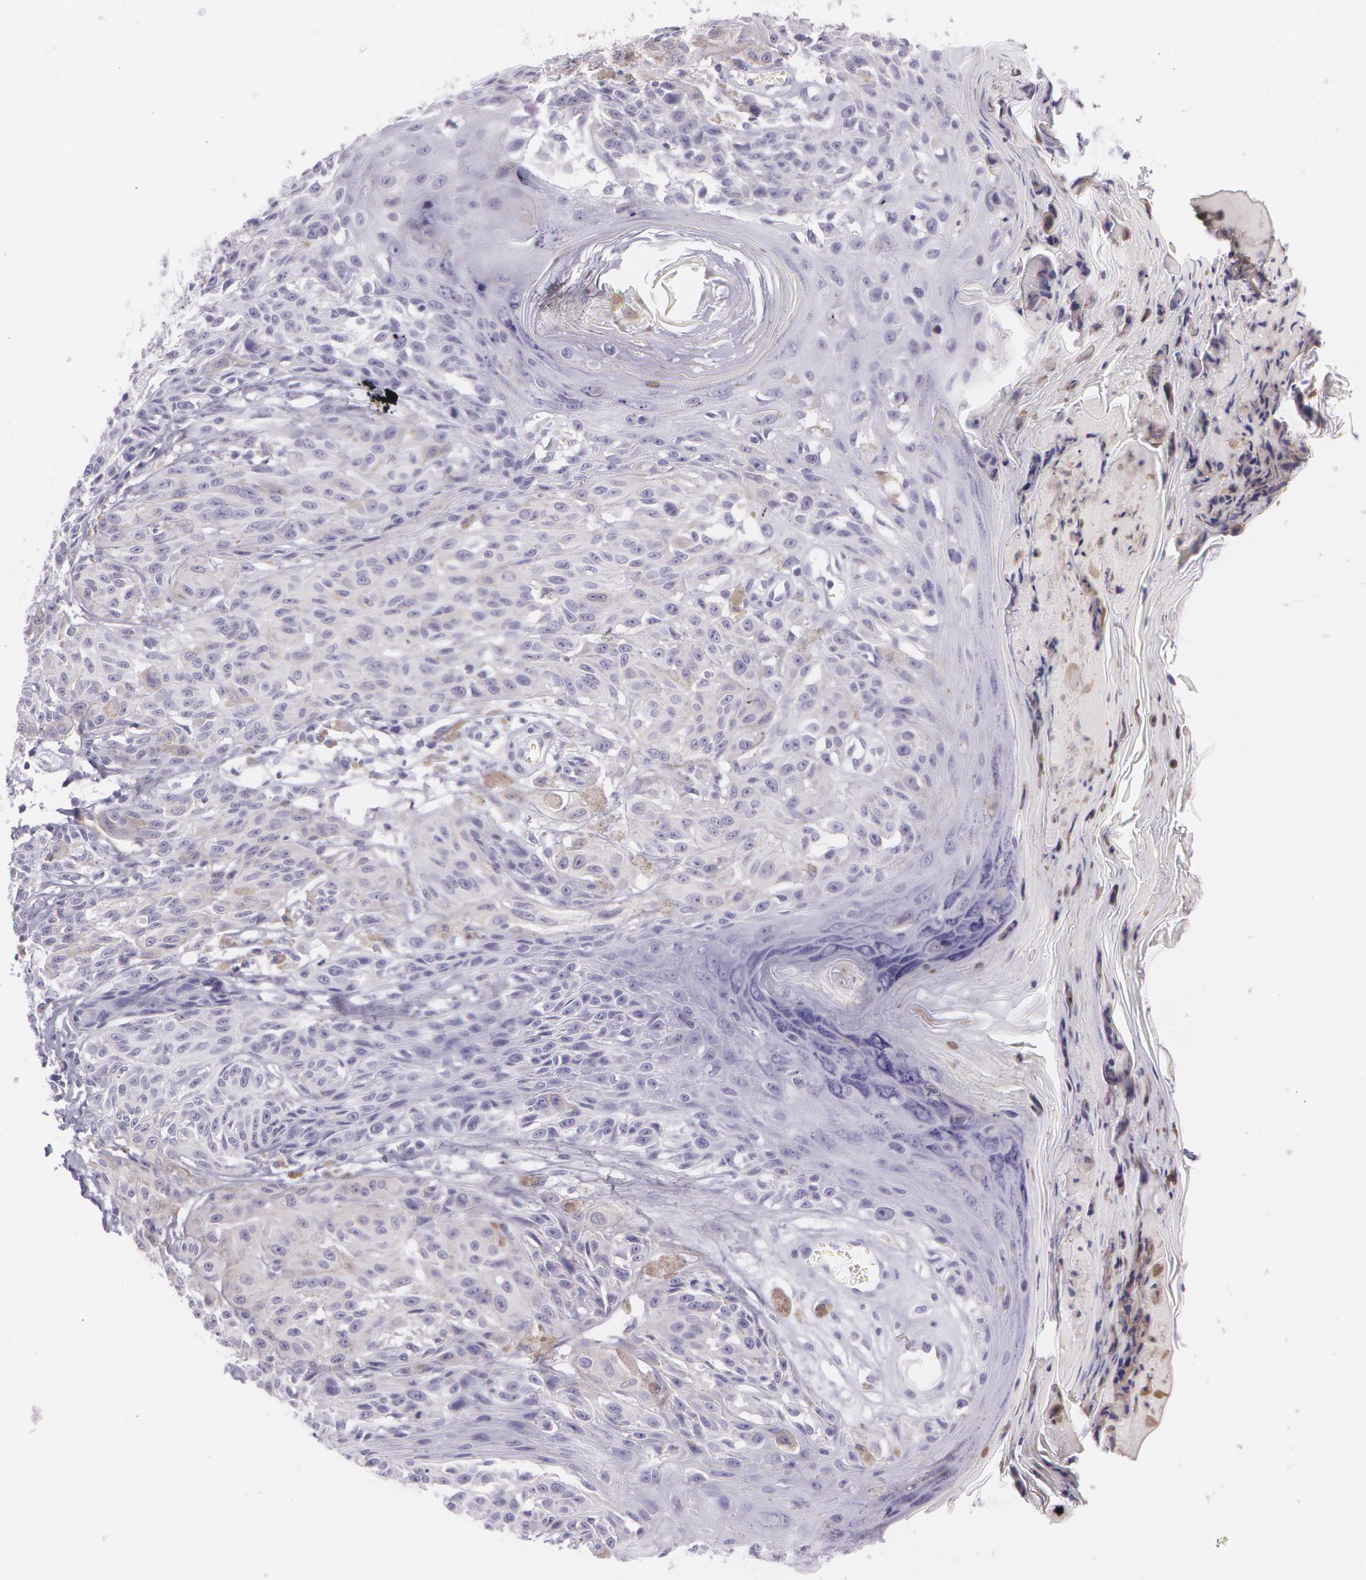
{"staining": {"intensity": "negative", "quantity": "none", "location": "none"}, "tissue": "melanoma", "cell_type": "Tumor cells", "image_type": "cancer", "snomed": [{"axis": "morphology", "description": "Malignant melanoma, NOS"}, {"axis": "topography", "description": "Skin"}], "caption": "Immunohistochemistry photomicrograph of neoplastic tissue: human malignant melanoma stained with DAB exhibits no significant protein staining in tumor cells.", "gene": "SNCG", "patient": {"sex": "female", "age": 77}}